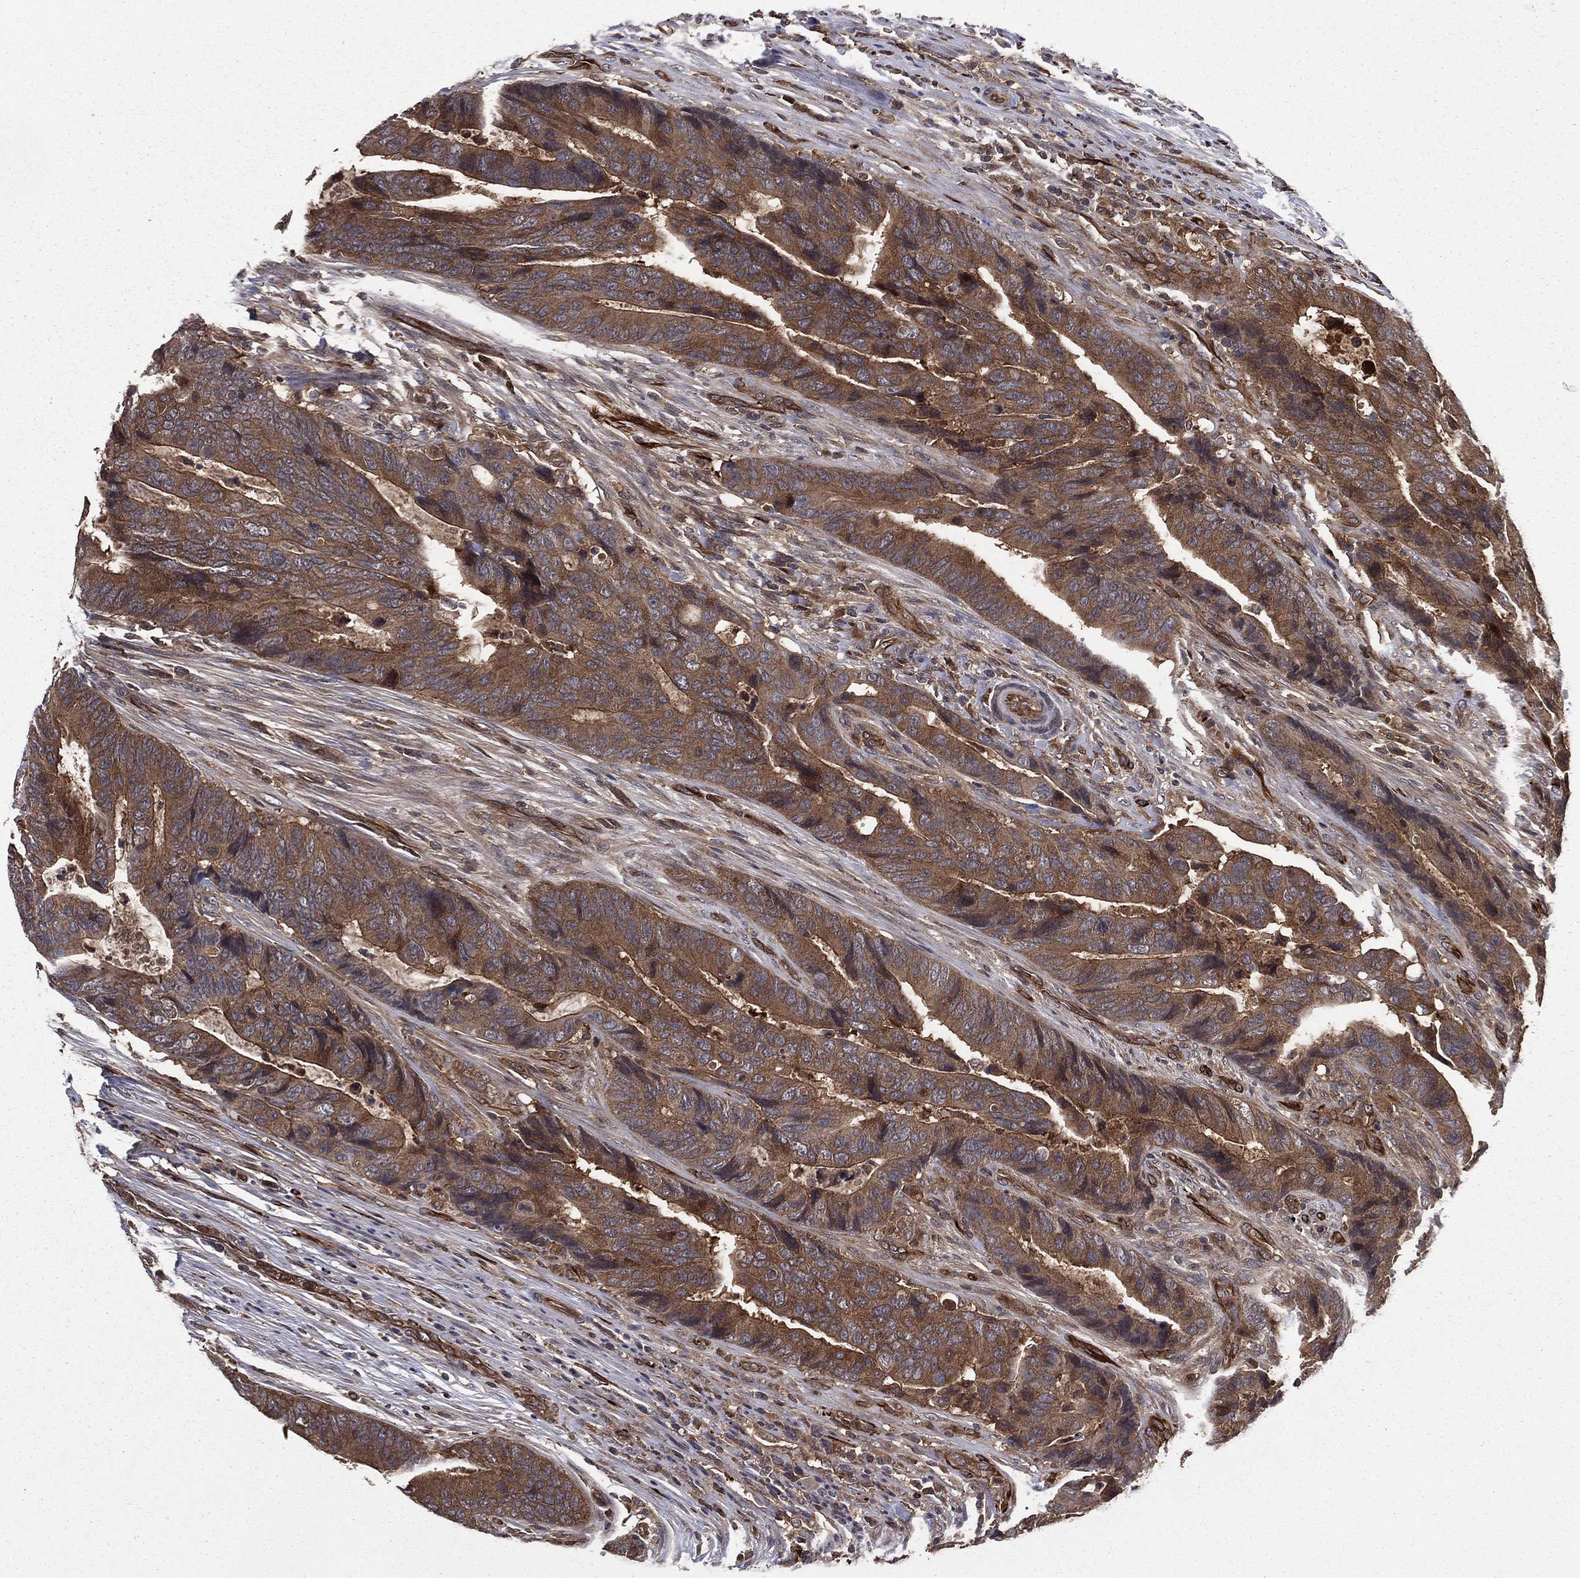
{"staining": {"intensity": "moderate", "quantity": ">75%", "location": "cytoplasmic/membranous"}, "tissue": "colorectal cancer", "cell_type": "Tumor cells", "image_type": "cancer", "snomed": [{"axis": "morphology", "description": "Adenocarcinoma, NOS"}, {"axis": "topography", "description": "Colon"}], "caption": "A micrograph of human colorectal cancer stained for a protein reveals moderate cytoplasmic/membranous brown staining in tumor cells. (IHC, brightfield microscopy, high magnification).", "gene": "CERT1", "patient": {"sex": "female", "age": 56}}